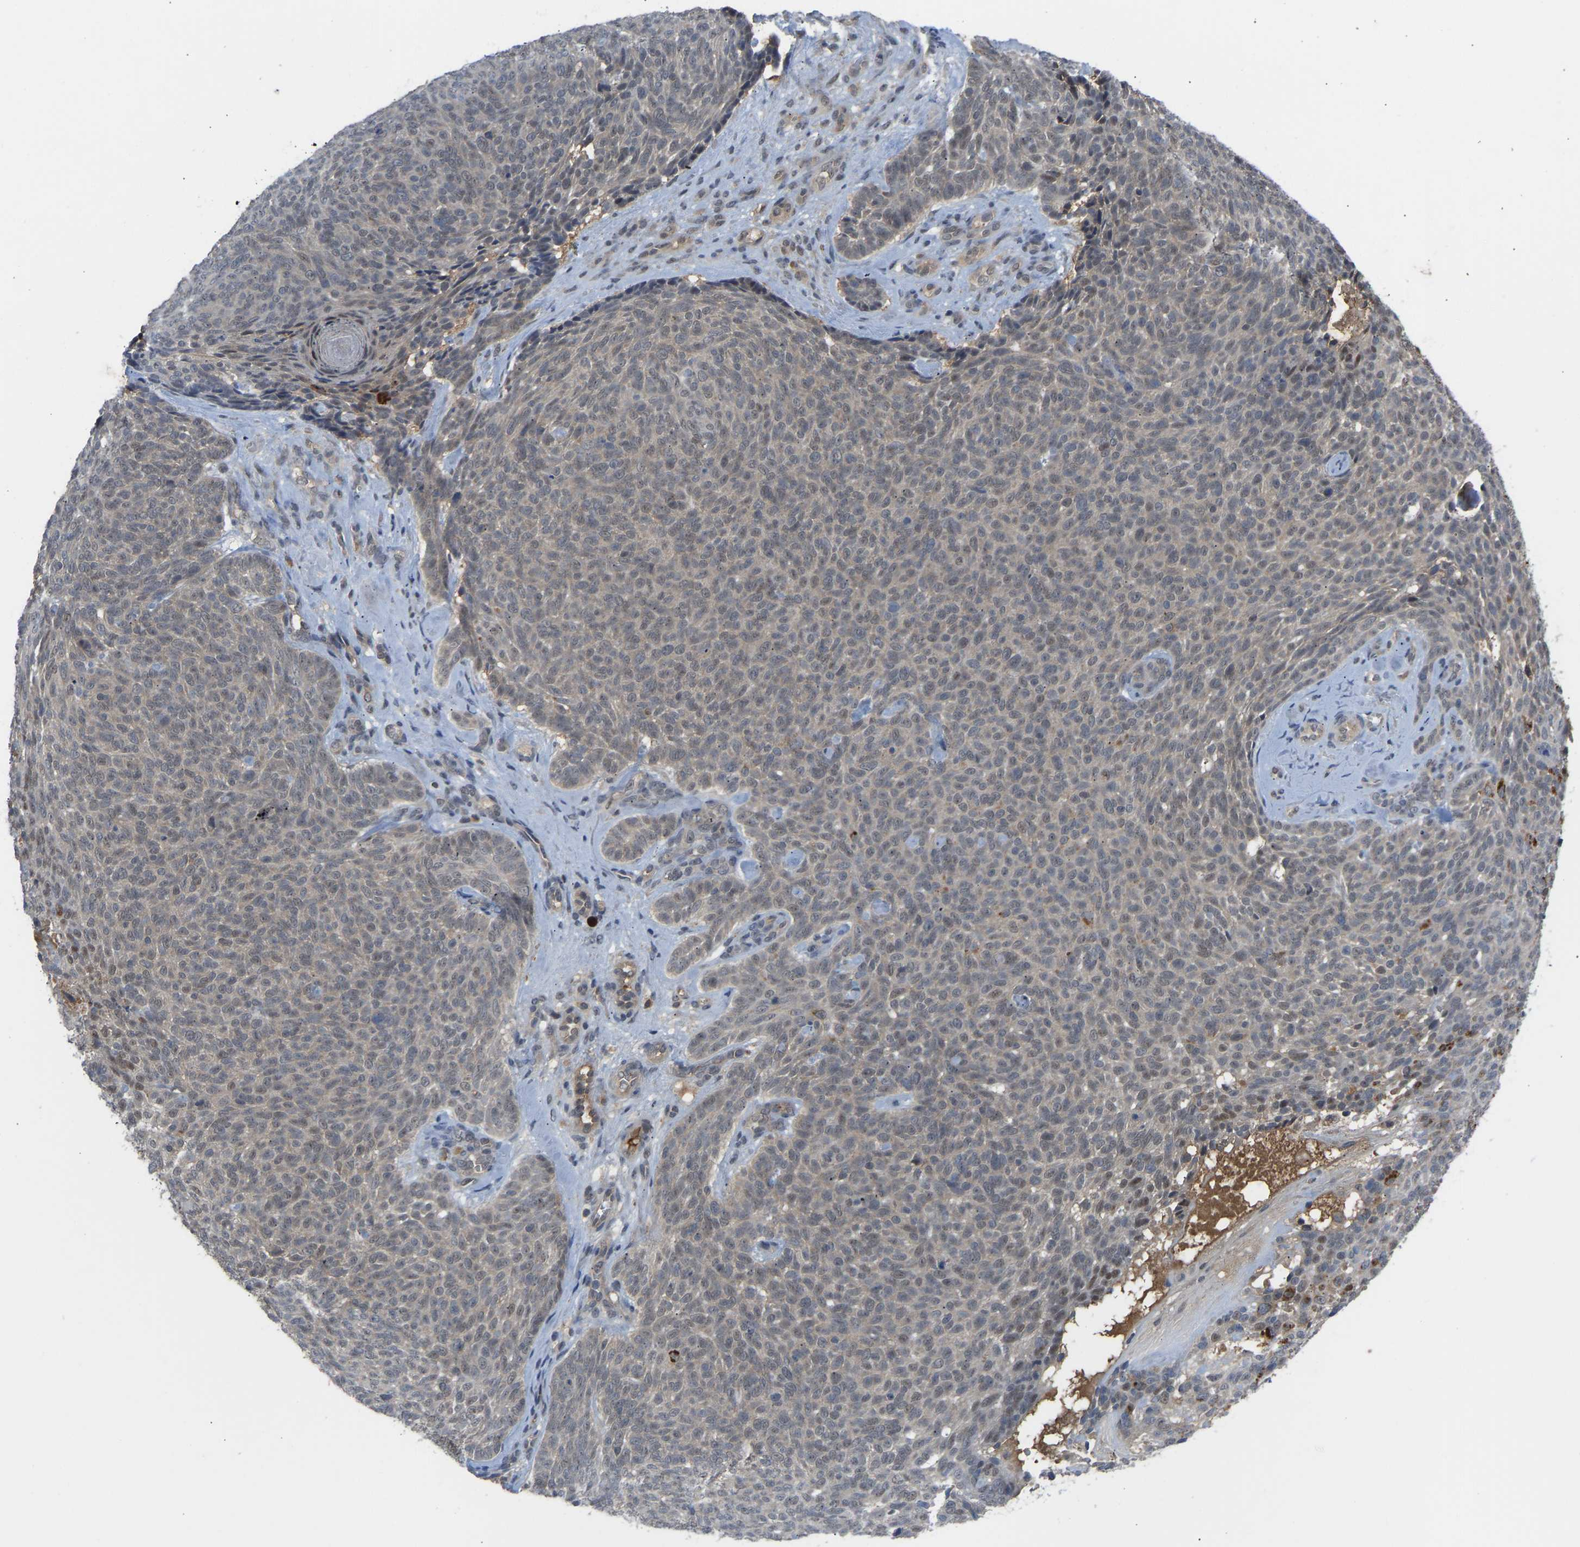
{"staining": {"intensity": "weak", "quantity": "25%-75%", "location": "nuclear"}, "tissue": "skin cancer", "cell_type": "Tumor cells", "image_type": "cancer", "snomed": [{"axis": "morphology", "description": "Basal cell carcinoma"}, {"axis": "topography", "description": "Skin"}], "caption": "Skin cancer stained for a protein shows weak nuclear positivity in tumor cells.", "gene": "ZNF251", "patient": {"sex": "male", "age": 61}}